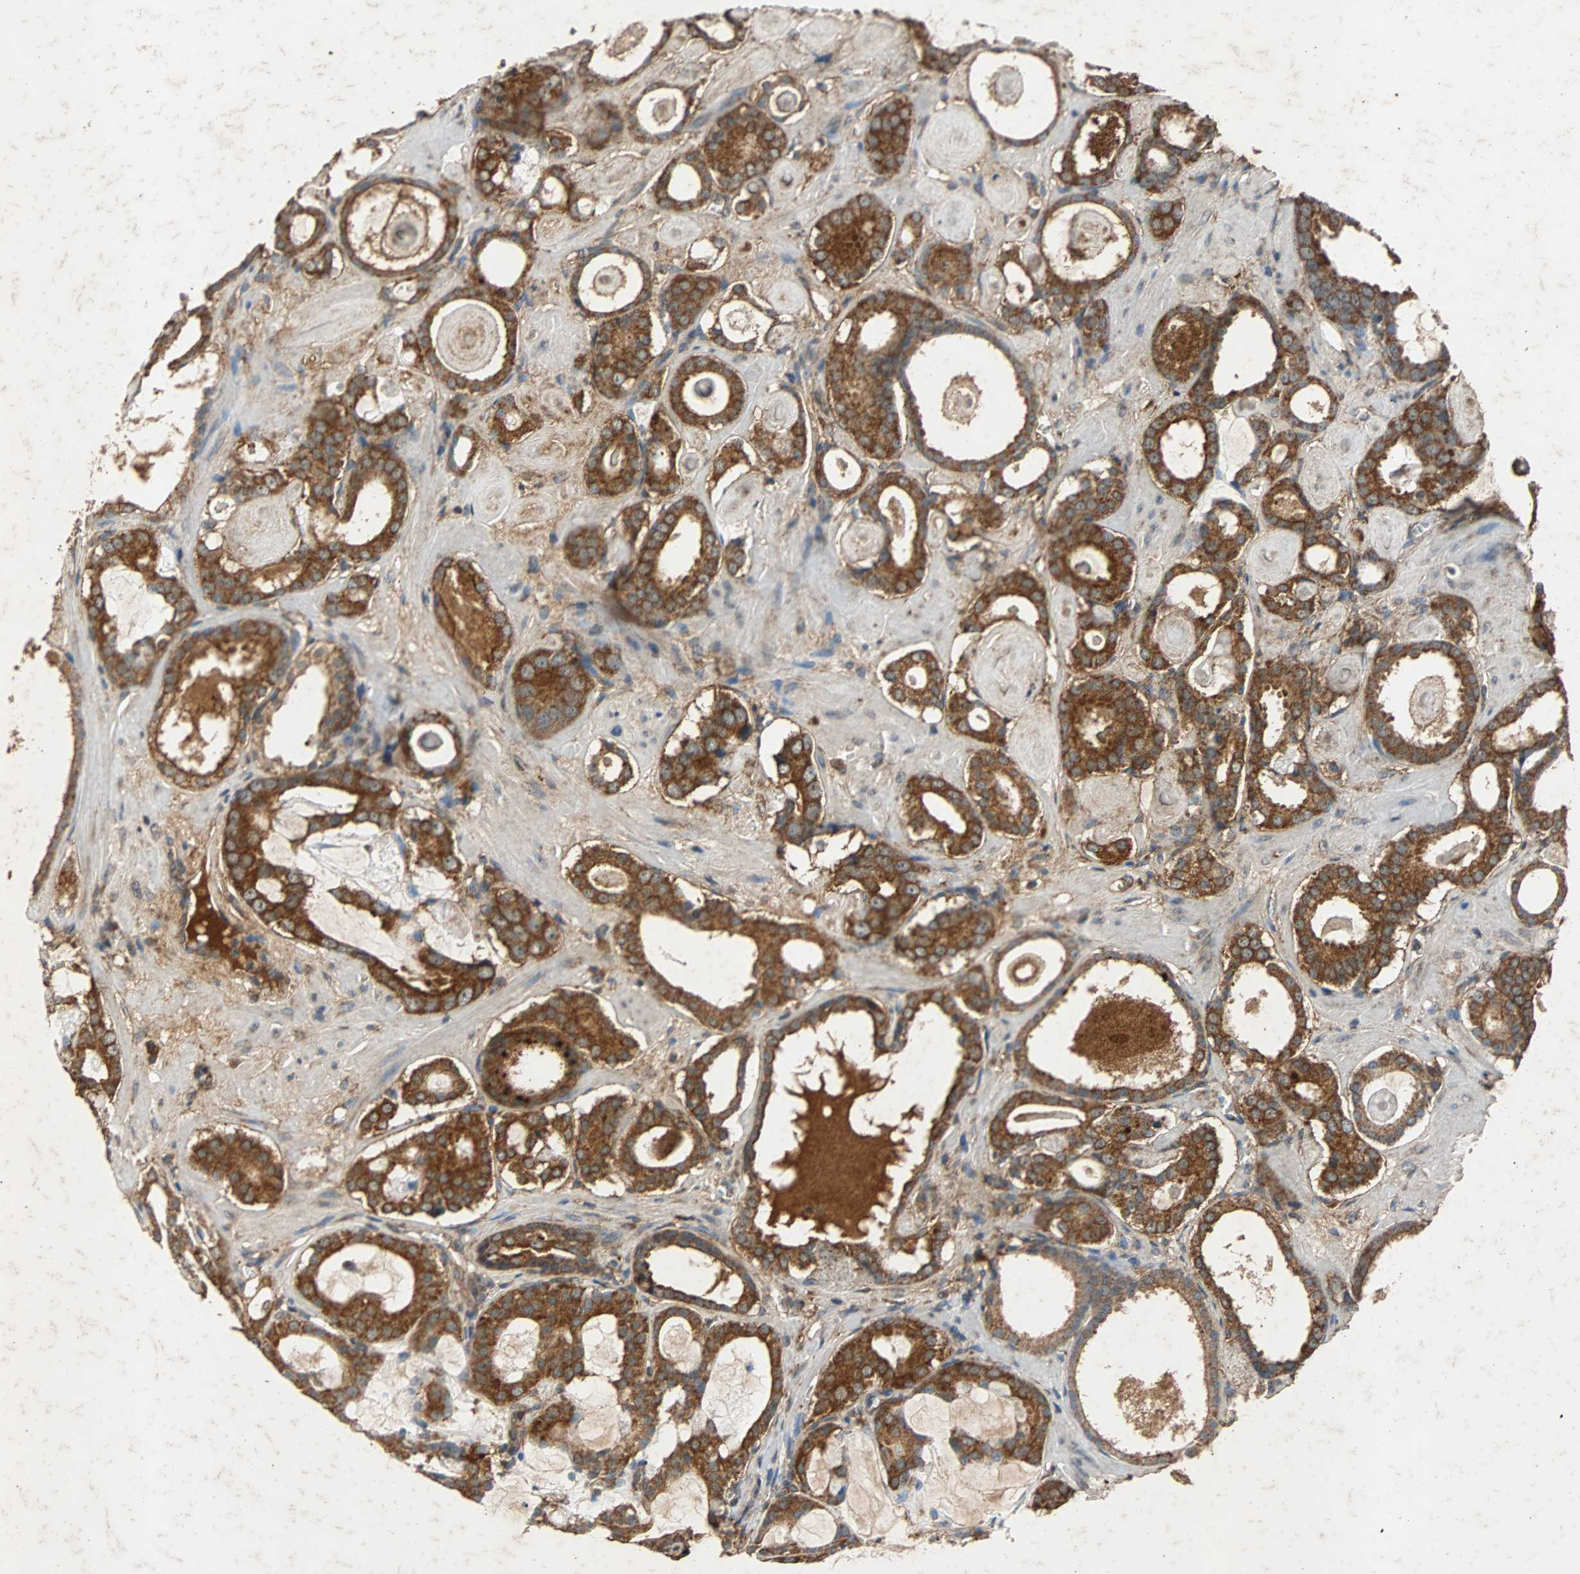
{"staining": {"intensity": "strong", "quantity": ">75%", "location": "cytoplasmic/membranous"}, "tissue": "prostate cancer", "cell_type": "Tumor cells", "image_type": "cancer", "snomed": [{"axis": "morphology", "description": "Adenocarcinoma, Low grade"}, {"axis": "topography", "description": "Prostate"}], "caption": "The micrograph exhibits staining of prostate cancer, revealing strong cytoplasmic/membranous protein positivity (brown color) within tumor cells.", "gene": "NAA10", "patient": {"sex": "male", "age": 57}}